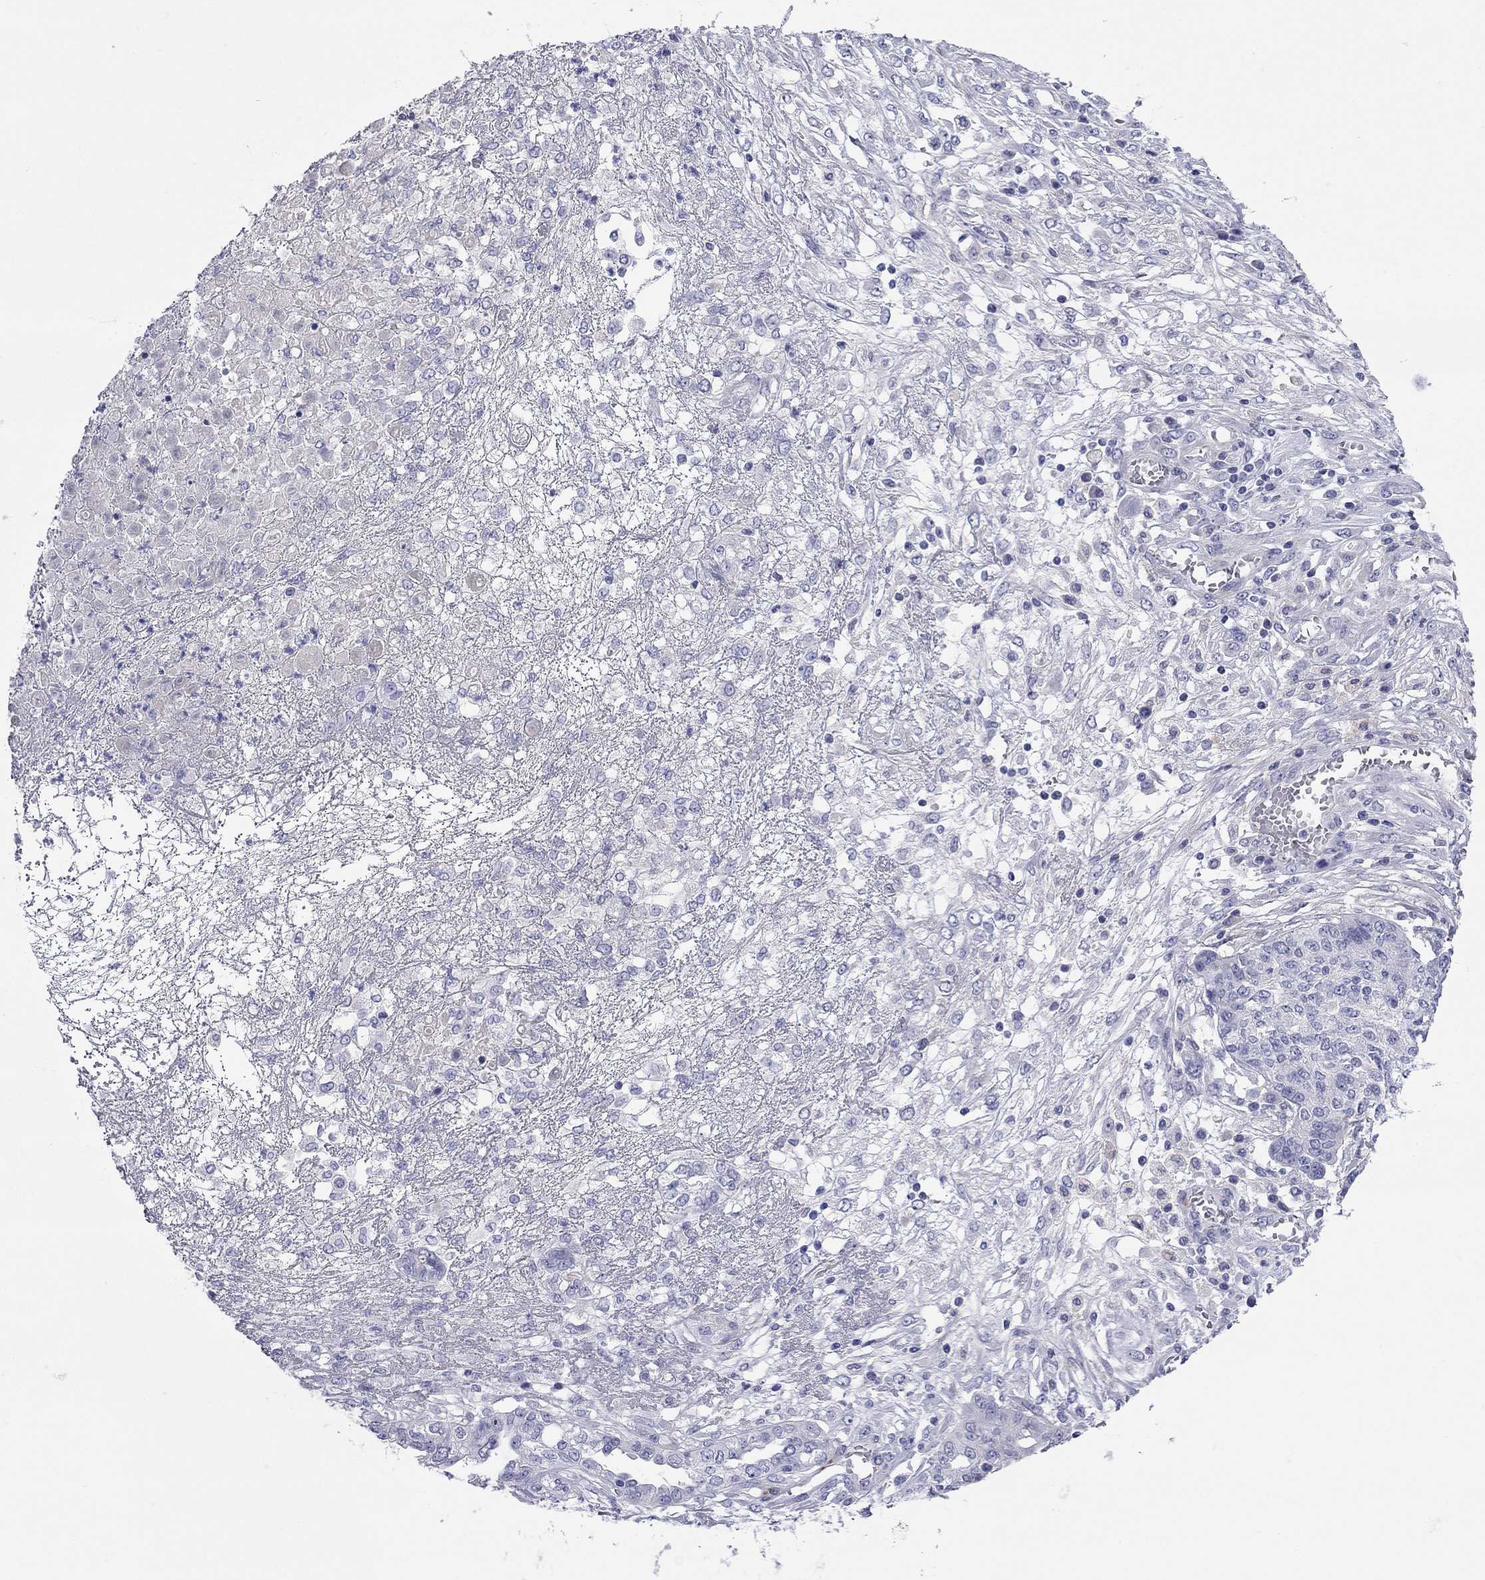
{"staining": {"intensity": "negative", "quantity": "none", "location": "none"}, "tissue": "ovarian cancer", "cell_type": "Tumor cells", "image_type": "cancer", "snomed": [{"axis": "morphology", "description": "Cystadenocarcinoma, serous, NOS"}, {"axis": "topography", "description": "Ovary"}], "caption": "Immunohistochemistry of human ovarian cancer (serous cystadenocarcinoma) reveals no staining in tumor cells.", "gene": "CMYA5", "patient": {"sex": "female", "age": 67}}